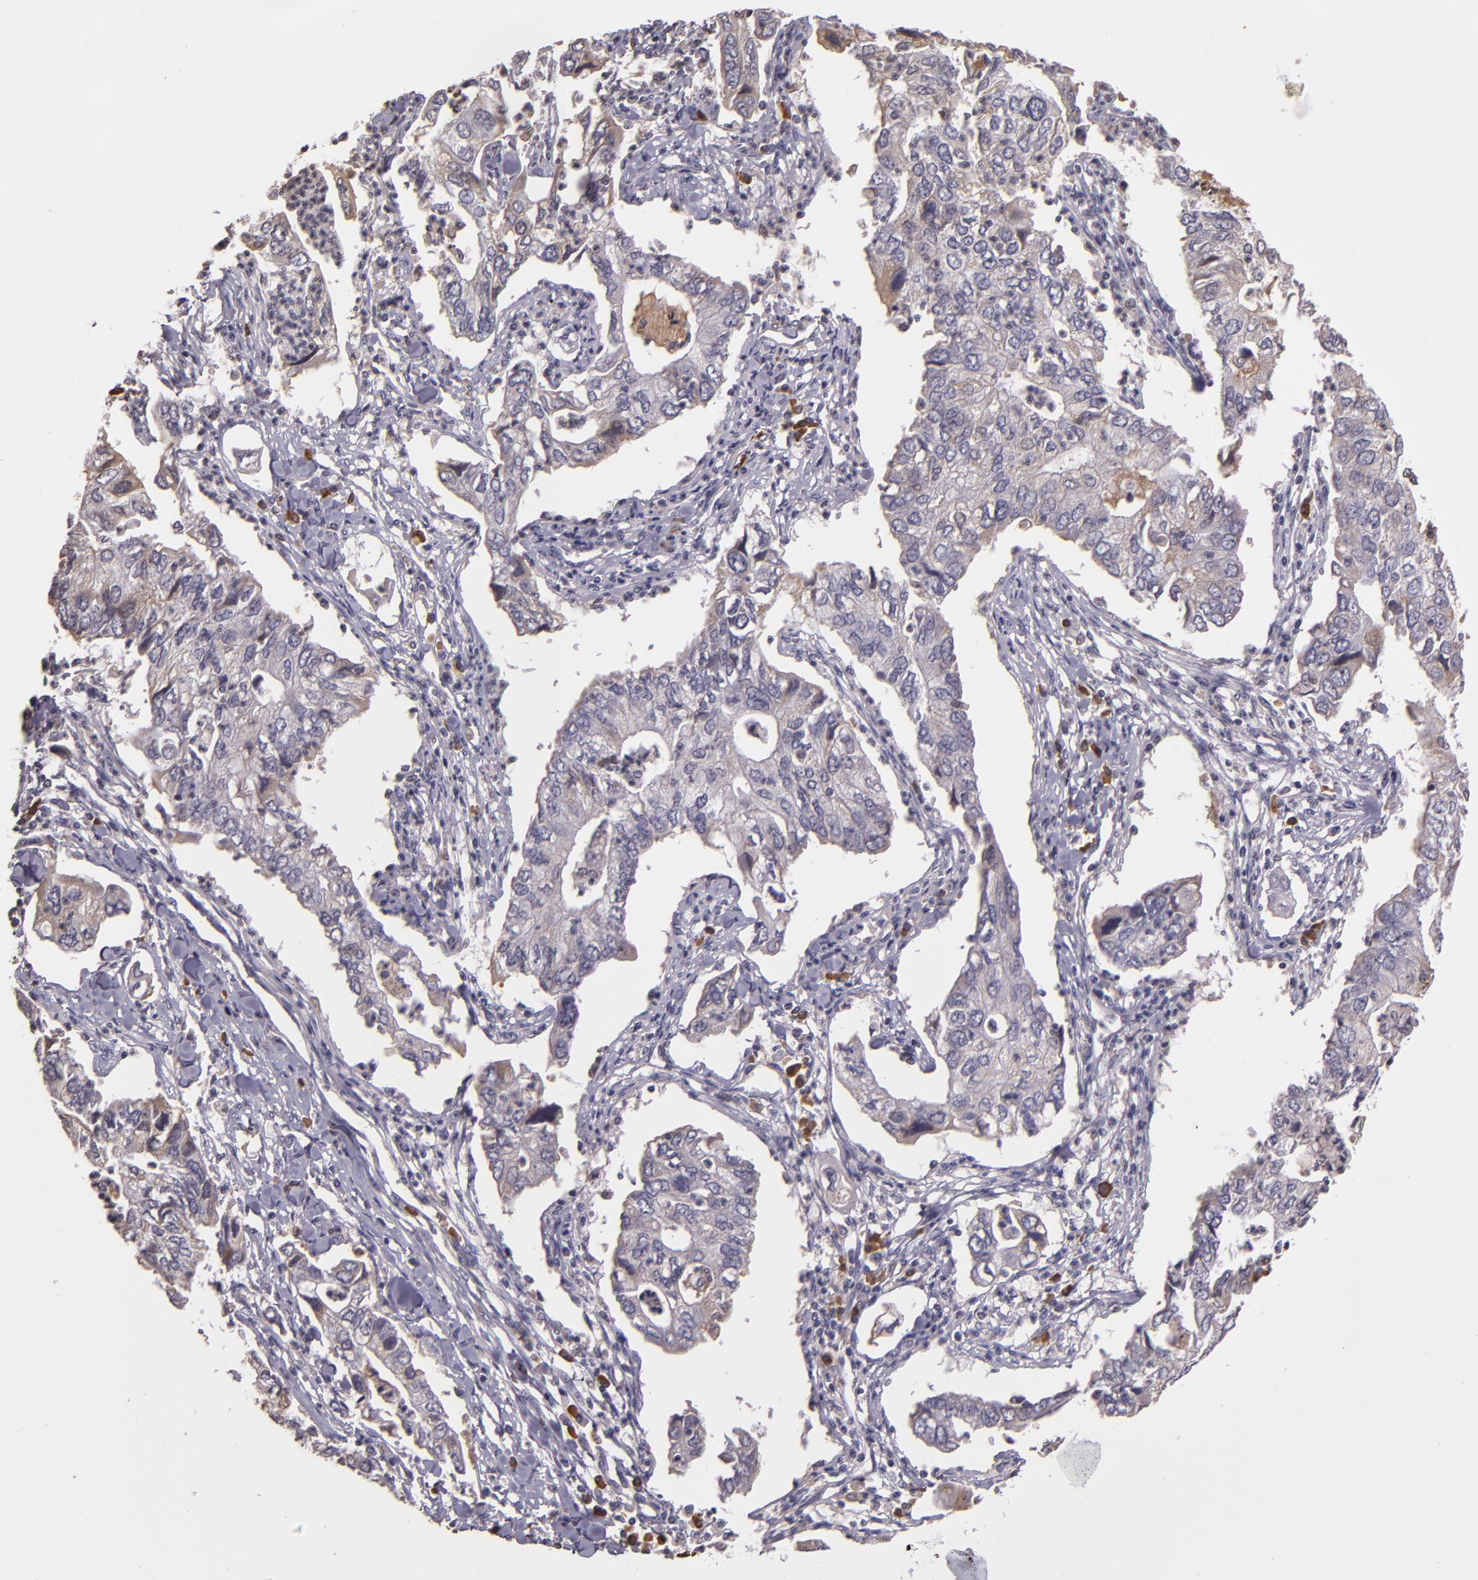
{"staining": {"intensity": "weak", "quantity": "<25%", "location": "cytoplasmic/membranous"}, "tissue": "lung cancer", "cell_type": "Tumor cells", "image_type": "cancer", "snomed": [{"axis": "morphology", "description": "Adenocarcinoma, NOS"}, {"axis": "topography", "description": "Lung"}], "caption": "High magnification brightfield microscopy of lung cancer stained with DAB (brown) and counterstained with hematoxylin (blue): tumor cells show no significant positivity.", "gene": "ABL1", "patient": {"sex": "male", "age": 48}}